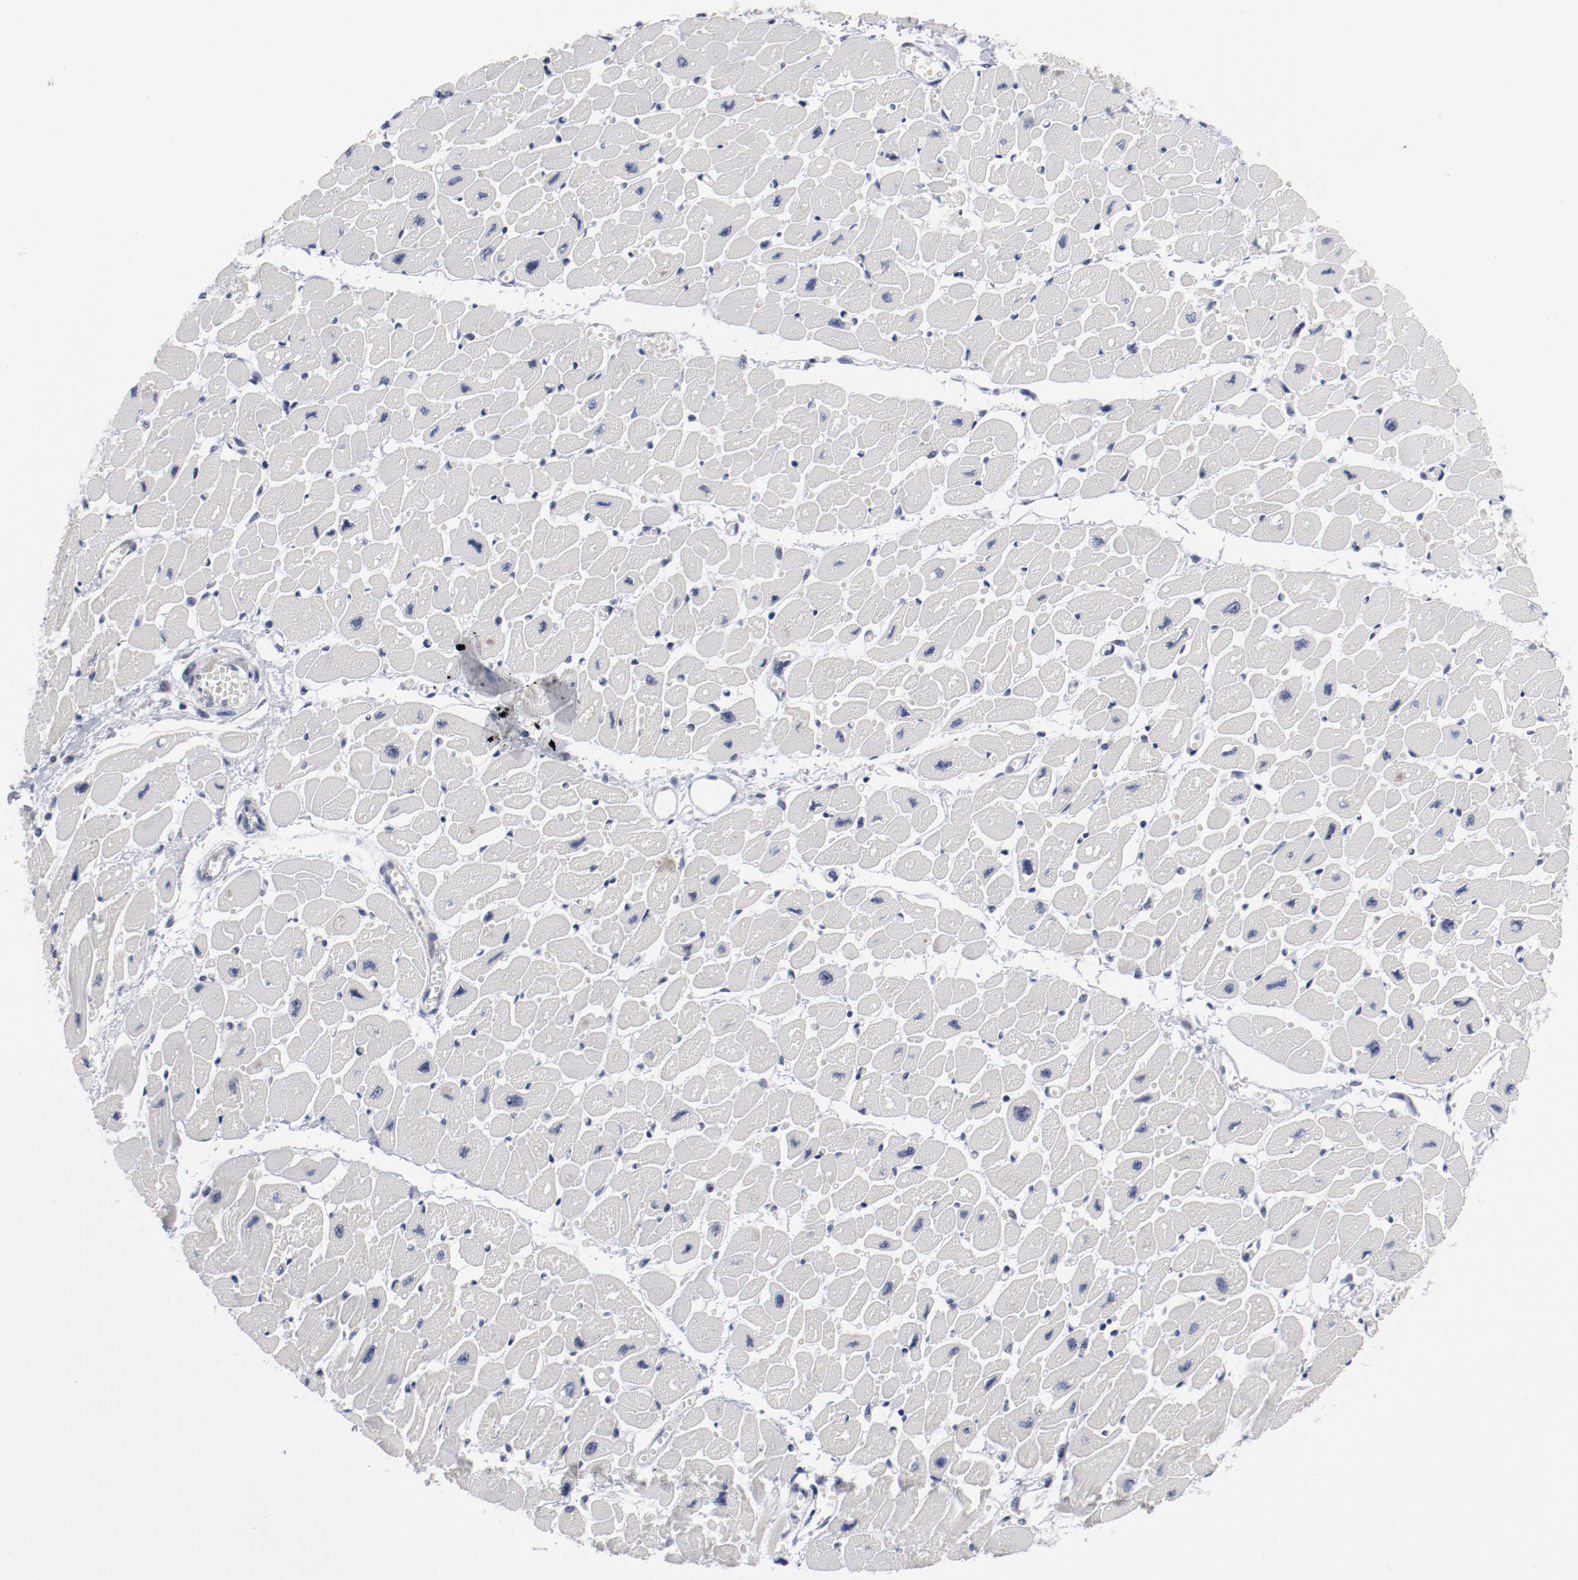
{"staining": {"intensity": "negative", "quantity": "none", "location": "none"}, "tissue": "heart muscle", "cell_type": "Cardiomyocytes", "image_type": "normal", "snomed": [{"axis": "morphology", "description": "Normal tissue, NOS"}, {"axis": "topography", "description": "Heart"}], "caption": "This photomicrograph is of unremarkable heart muscle stained with IHC to label a protein in brown with the nuclei are counter-stained blue. There is no staining in cardiomyocytes. Brightfield microscopy of immunohistochemistry (IHC) stained with DAB (3,3'-diaminobenzidine) (brown) and hematoxylin (blue), captured at high magnification.", "gene": "GPR143", "patient": {"sex": "female", "age": 54}}